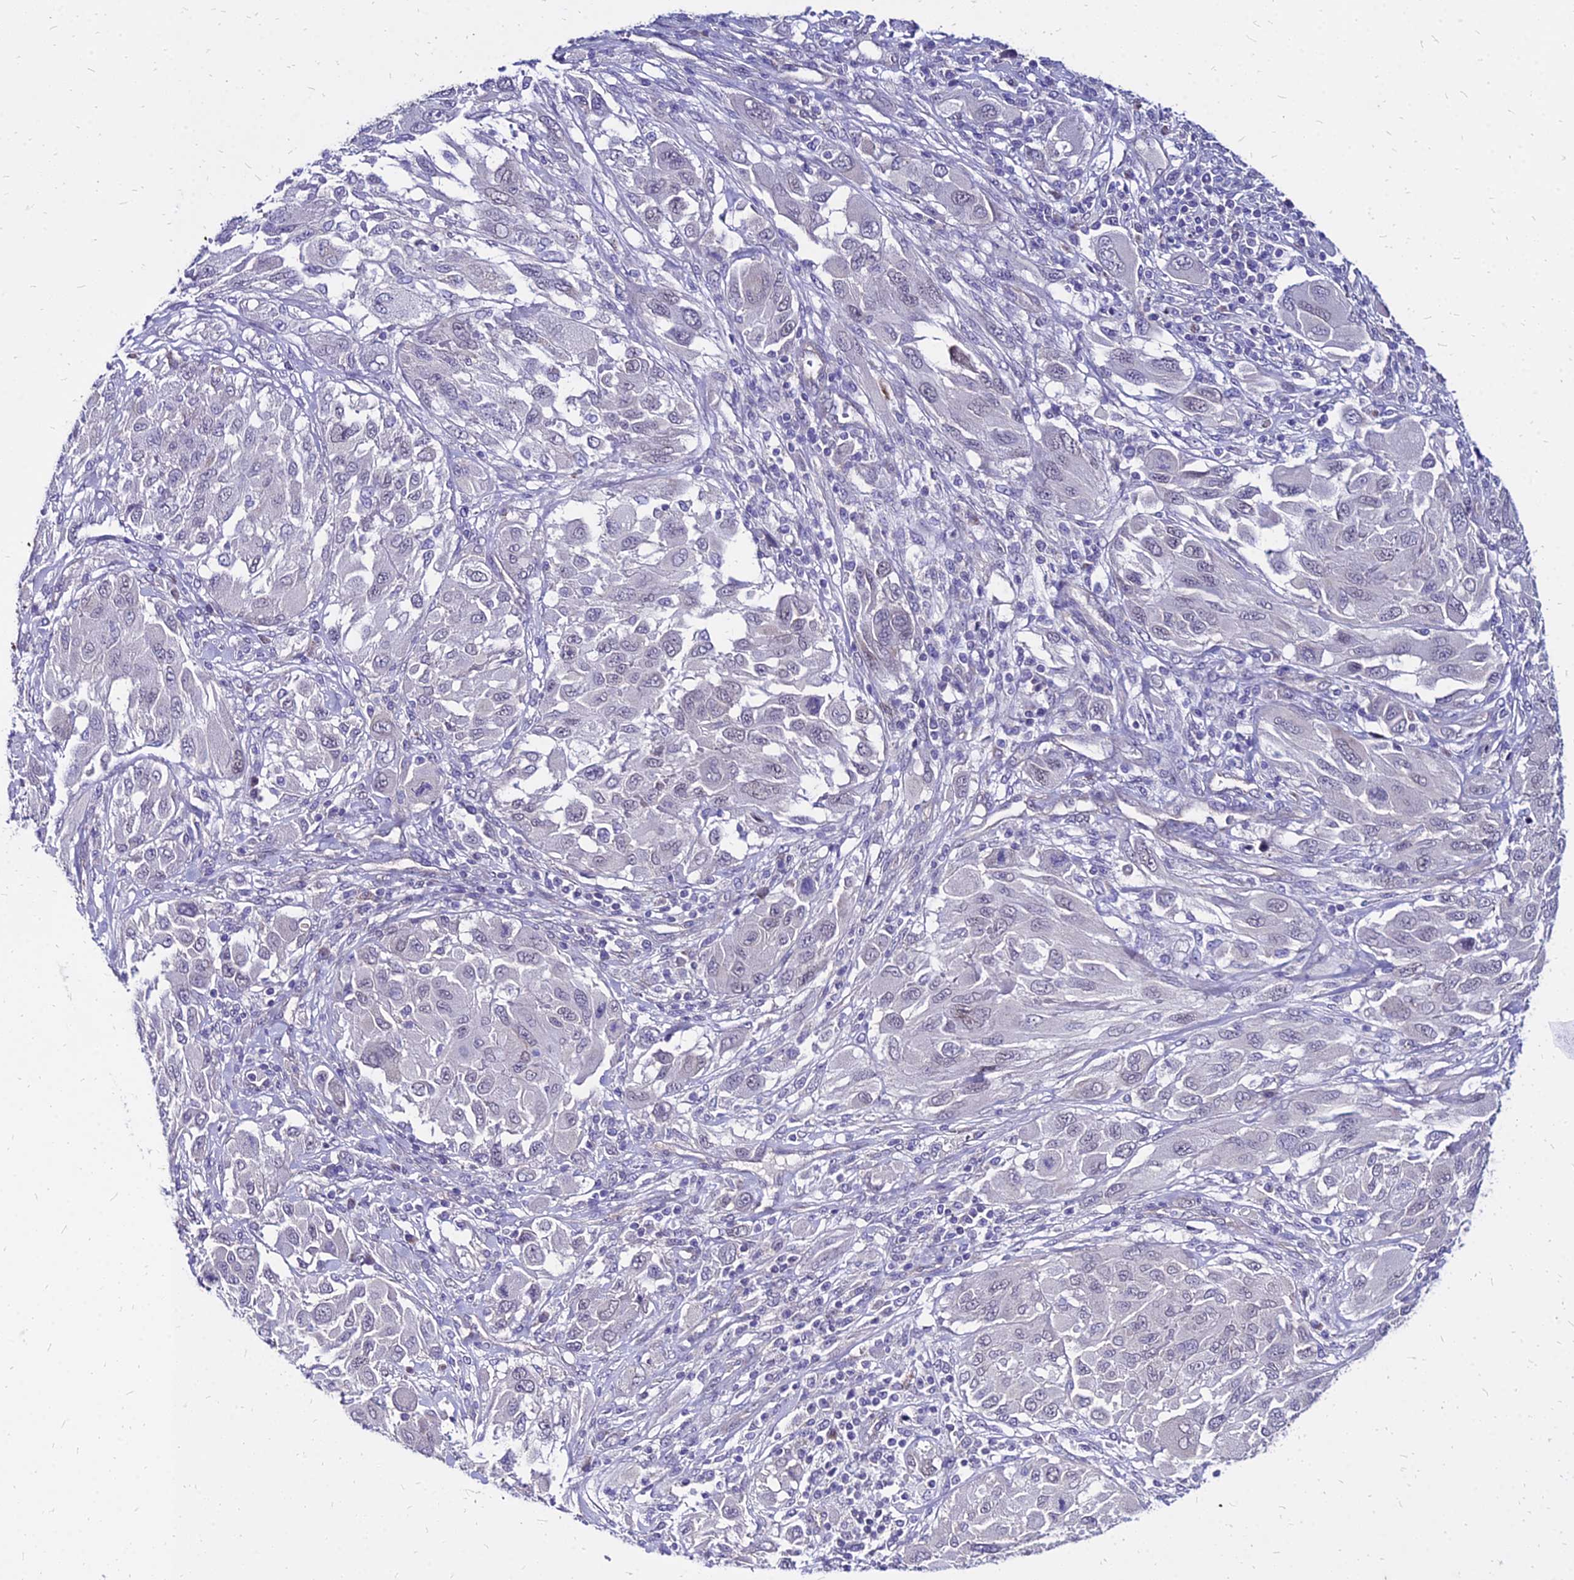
{"staining": {"intensity": "negative", "quantity": "none", "location": "none"}, "tissue": "melanoma", "cell_type": "Tumor cells", "image_type": "cancer", "snomed": [{"axis": "morphology", "description": "Malignant melanoma, NOS"}, {"axis": "topography", "description": "Skin"}], "caption": "Human malignant melanoma stained for a protein using IHC demonstrates no expression in tumor cells.", "gene": "YEATS2", "patient": {"sex": "female", "age": 91}}